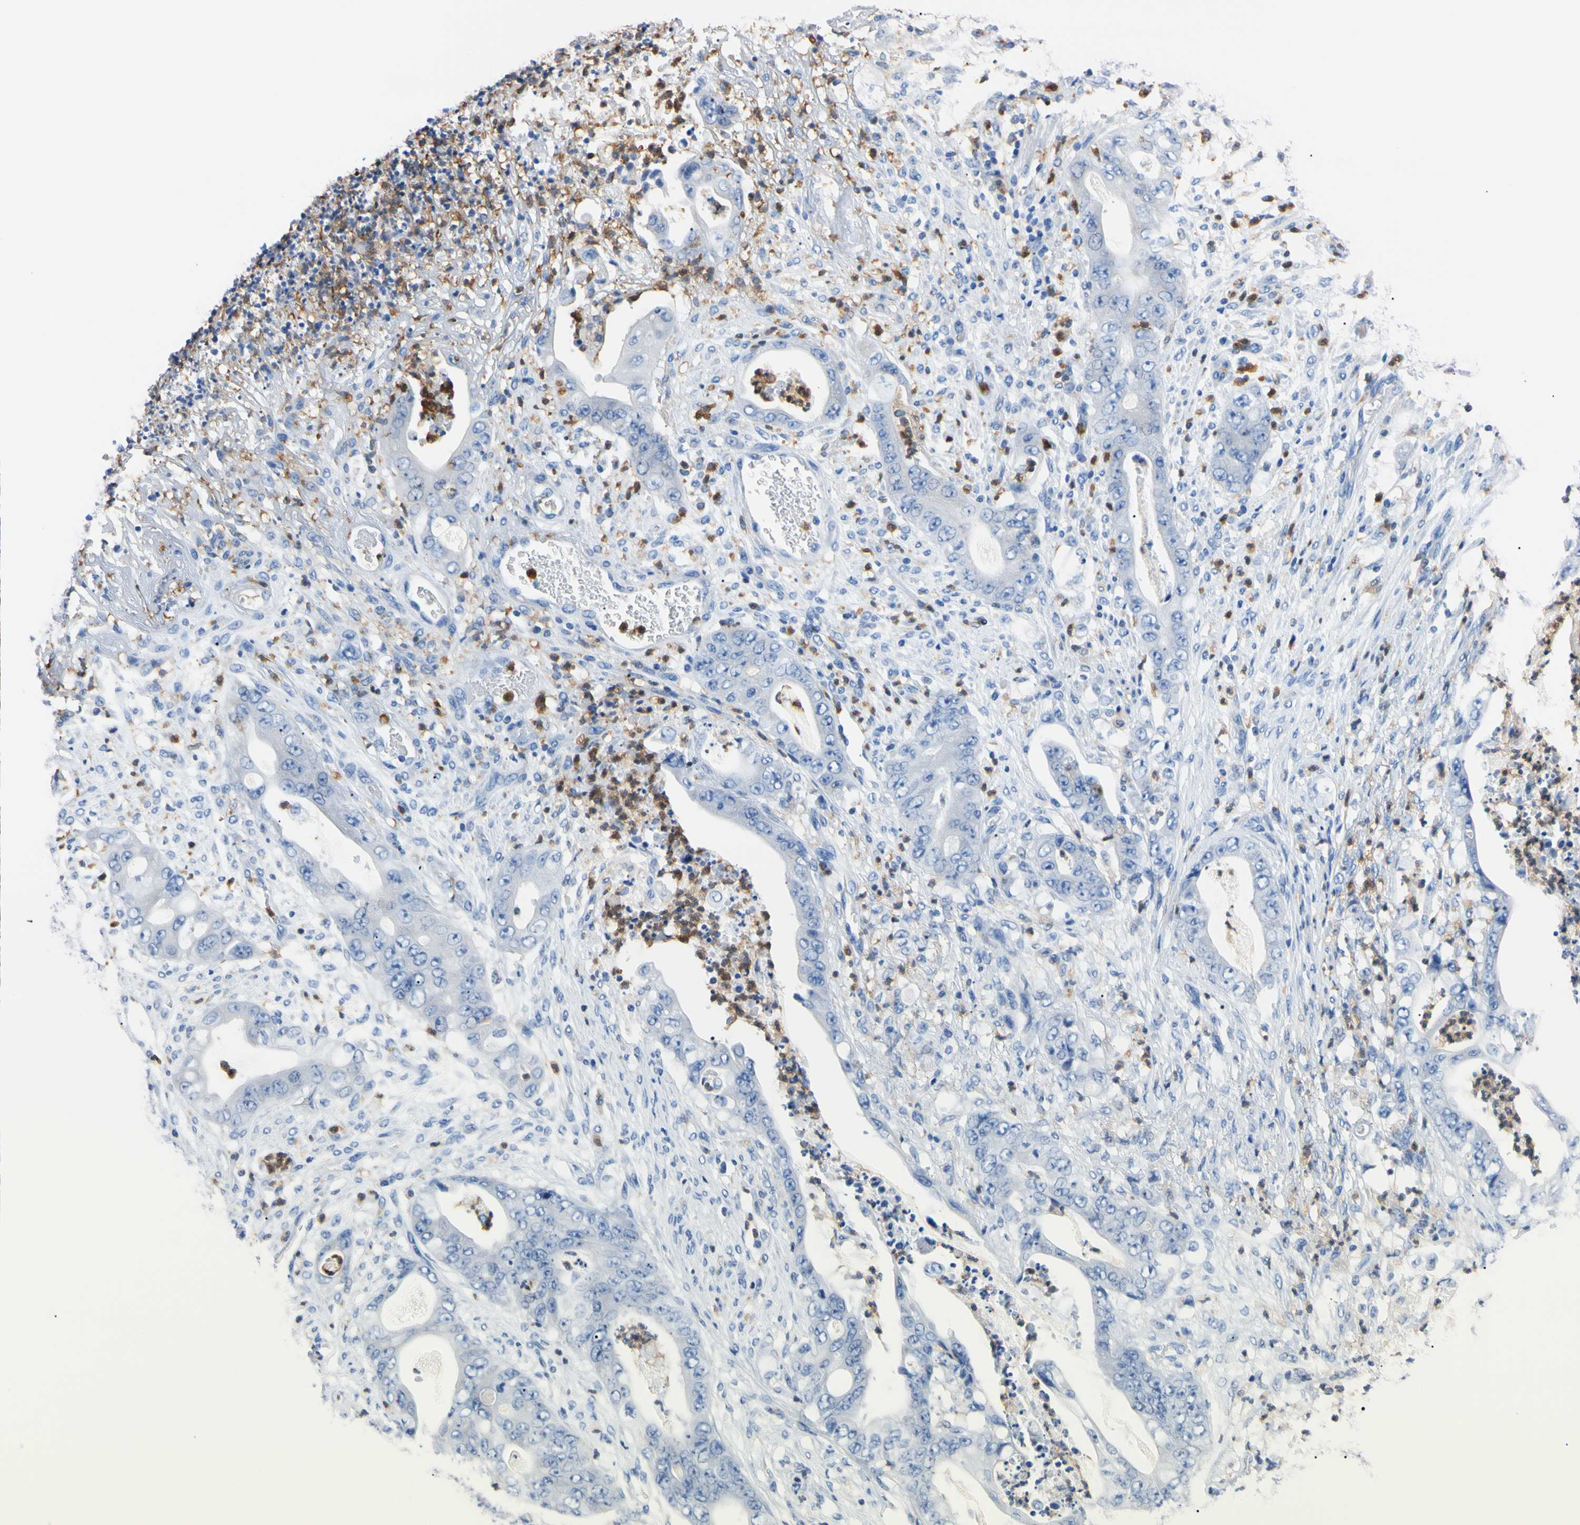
{"staining": {"intensity": "negative", "quantity": "none", "location": "none"}, "tissue": "stomach cancer", "cell_type": "Tumor cells", "image_type": "cancer", "snomed": [{"axis": "morphology", "description": "Adenocarcinoma, NOS"}, {"axis": "topography", "description": "Stomach"}], "caption": "IHC image of neoplastic tissue: human stomach cancer stained with DAB (3,3'-diaminobenzidine) shows no significant protein expression in tumor cells.", "gene": "NCF4", "patient": {"sex": "female", "age": 73}}